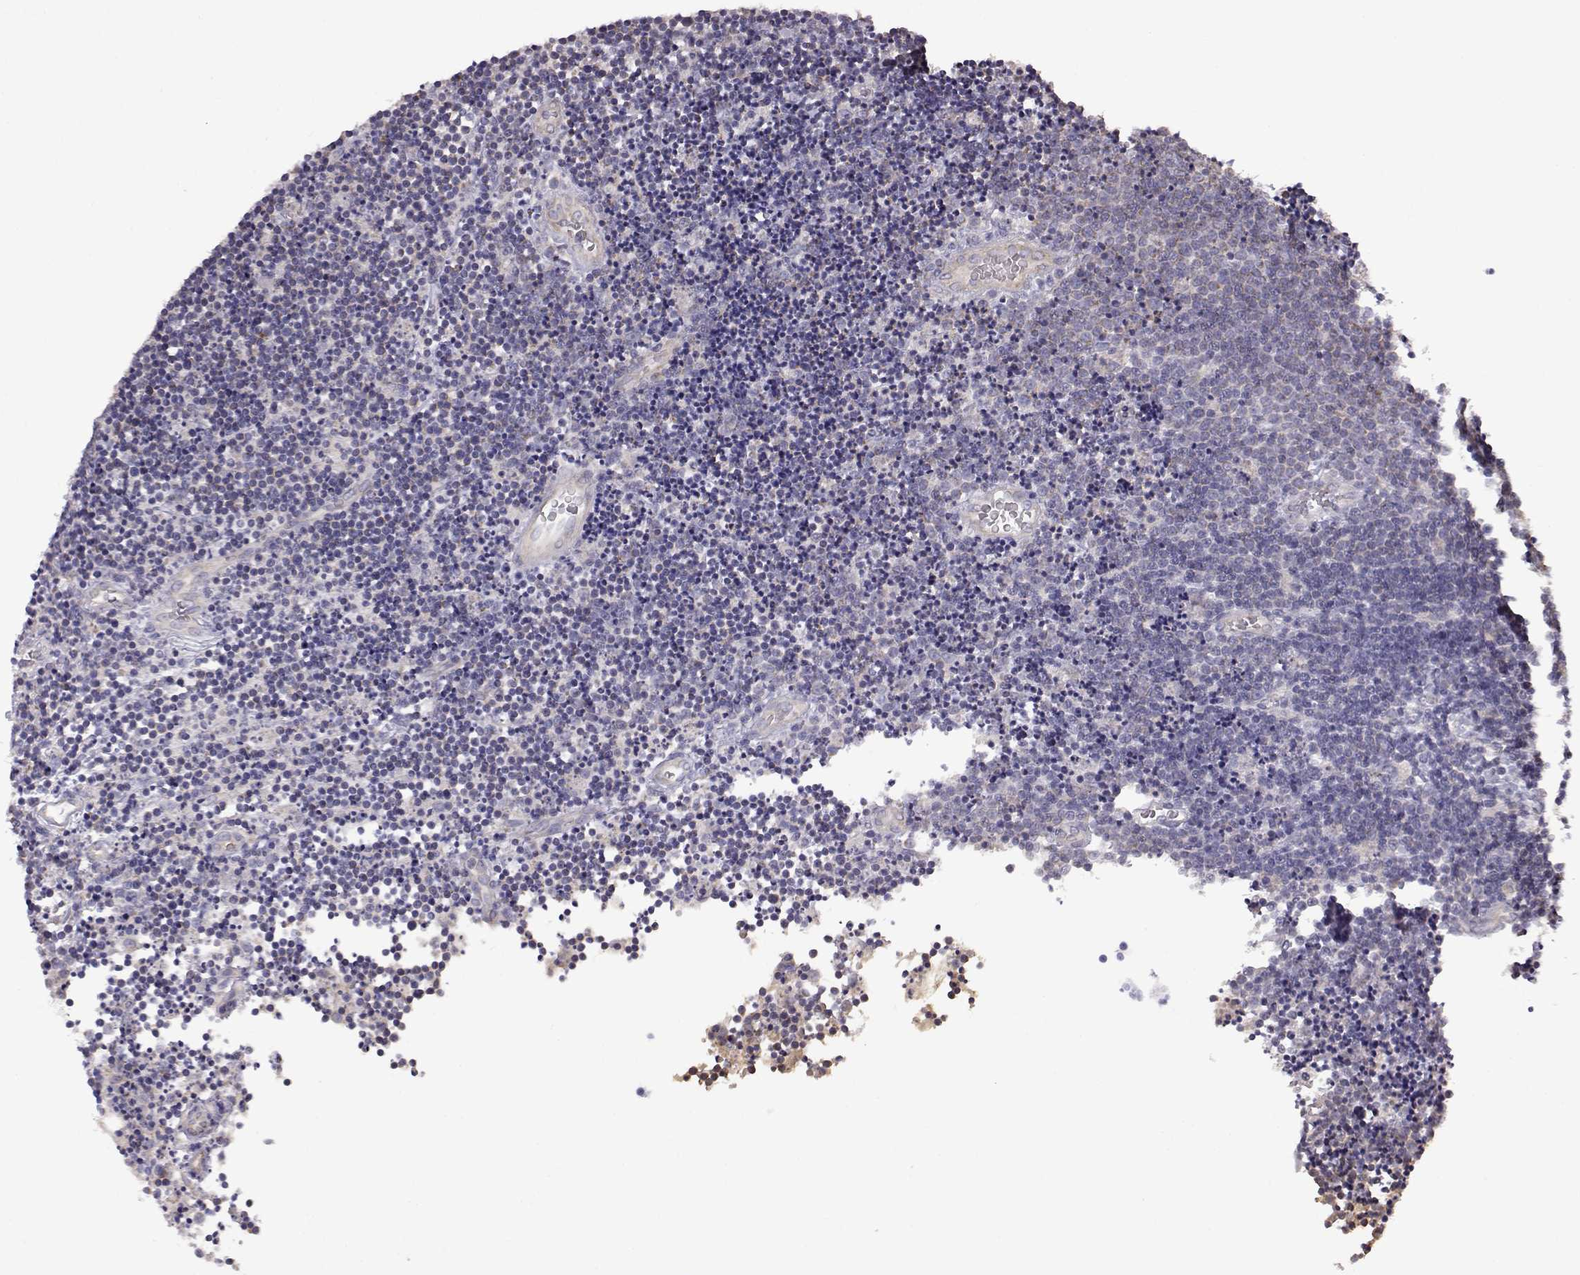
{"staining": {"intensity": "weak", "quantity": "<25%", "location": "cytoplasmic/membranous"}, "tissue": "lymphoma", "cell_type": "Tumor cells", "image_type": "cancer", "snomed": [{"axis": "morphology", "description": "Malignant lymphoma, non-Hodgkin's type, Low grade"}, {"axis": "topography", "description": "Brain"}], "caption": "A micrograph of lymphoma stained for a protein demonstrates no brown staining in tumor cells. The staining is performed using DAB (3,3'-diaminobenzidine) brown chromogen with nuclei counter-stained in using hematoxylin.", "gene": "DDC", "patient": {"sex": "female", "age": 66}}